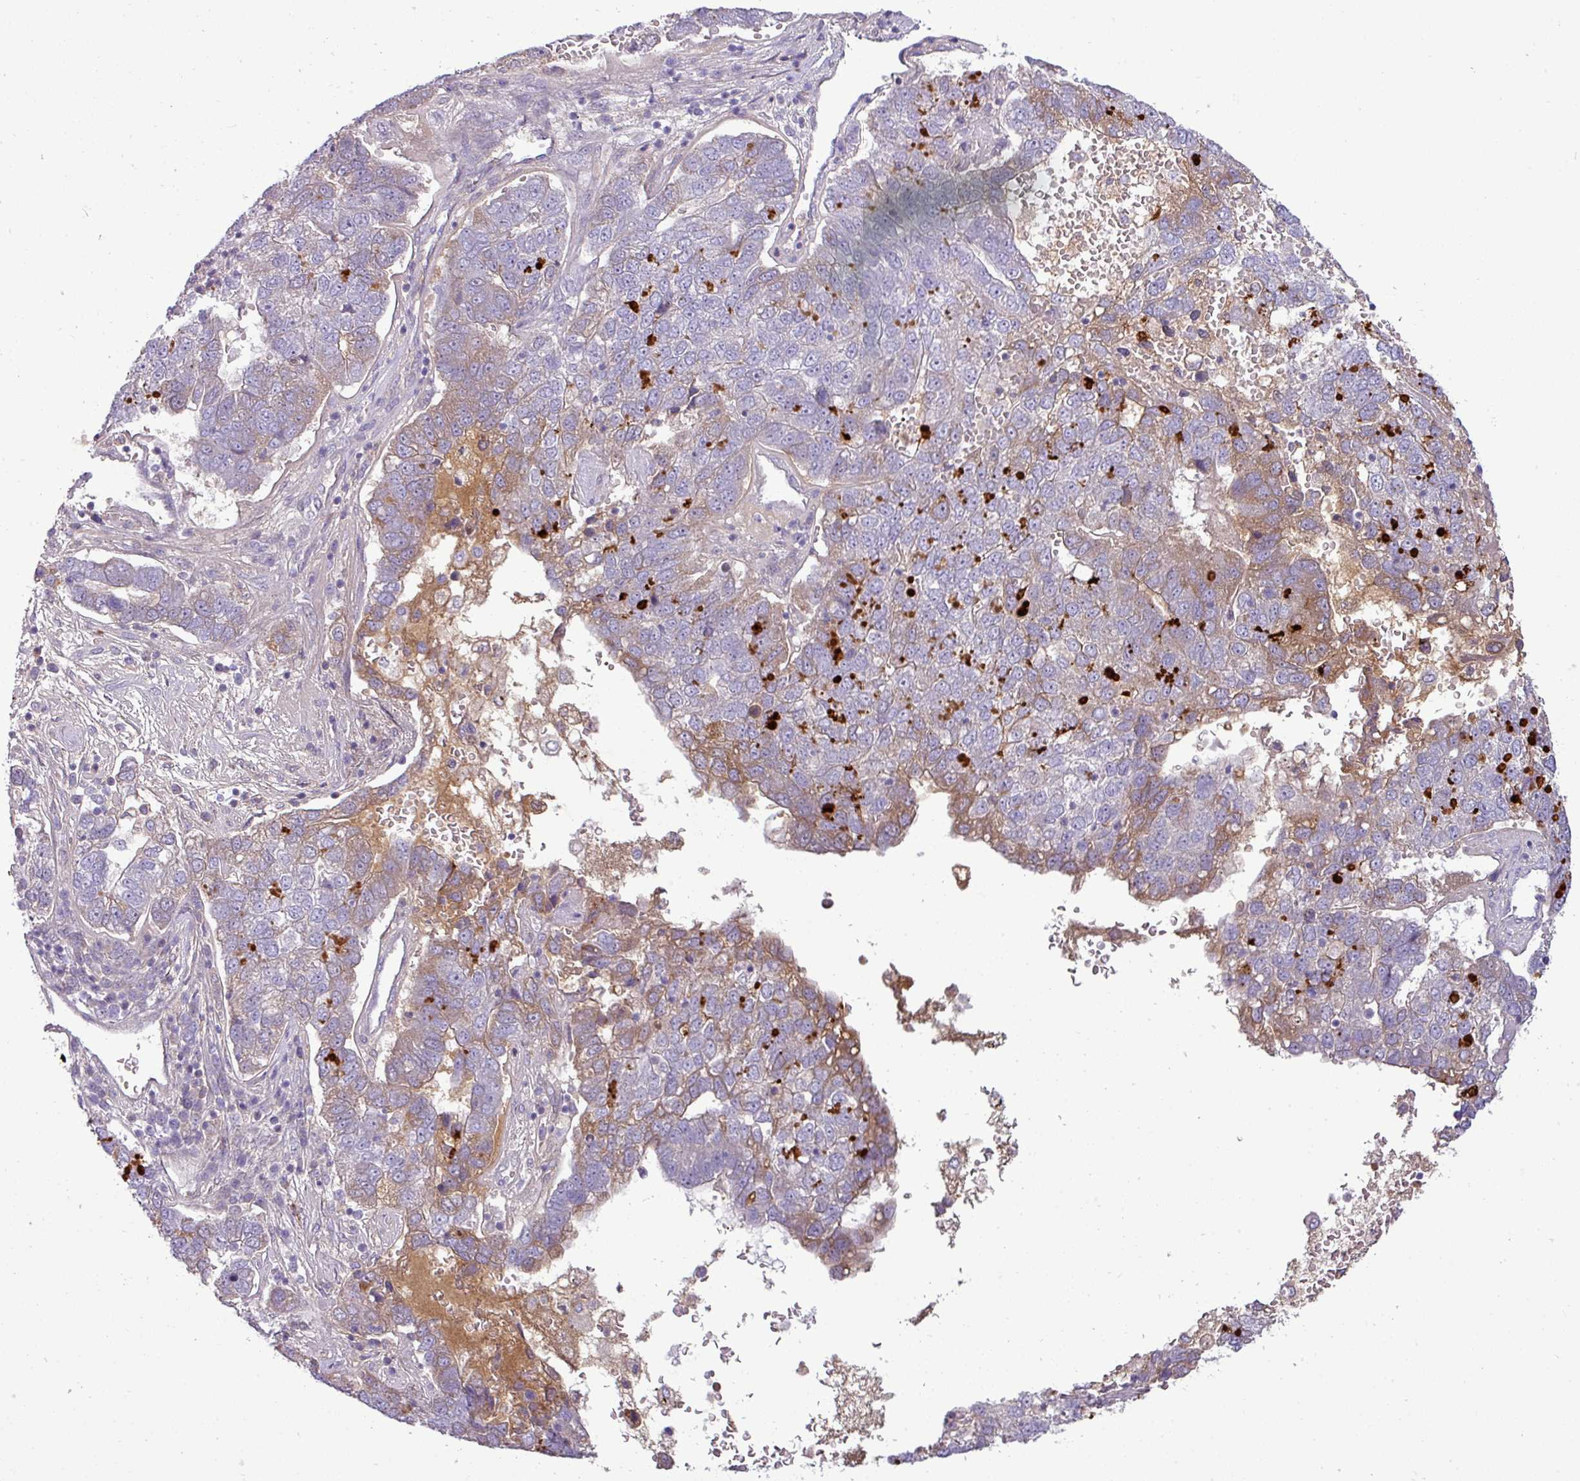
{"staining": {"intensity": "moderate", "quantity": "<25%", "location": "cytoplasmic/membranous"}, "tissue": "pancreatic cancer", "cell_type": "Tumor cells", "image_type": "cancer", "snomed": [{"axis": "morphology", "description": "Adenocarcinoma, NOS"}, {"axis": "topography", "description": "Pancreas"}], "caption": "A brown stain highlights moderate cytoplasmic/membranous expression of a protein in human pancreatic cancer tumor cells. The protein of interest is stained brown, and the nuclei are stained in blue (DAB IHC with brightfield microscopy, high magnification).", "gene": "APOM", "patient": {"sex": "female", "age": 61}}